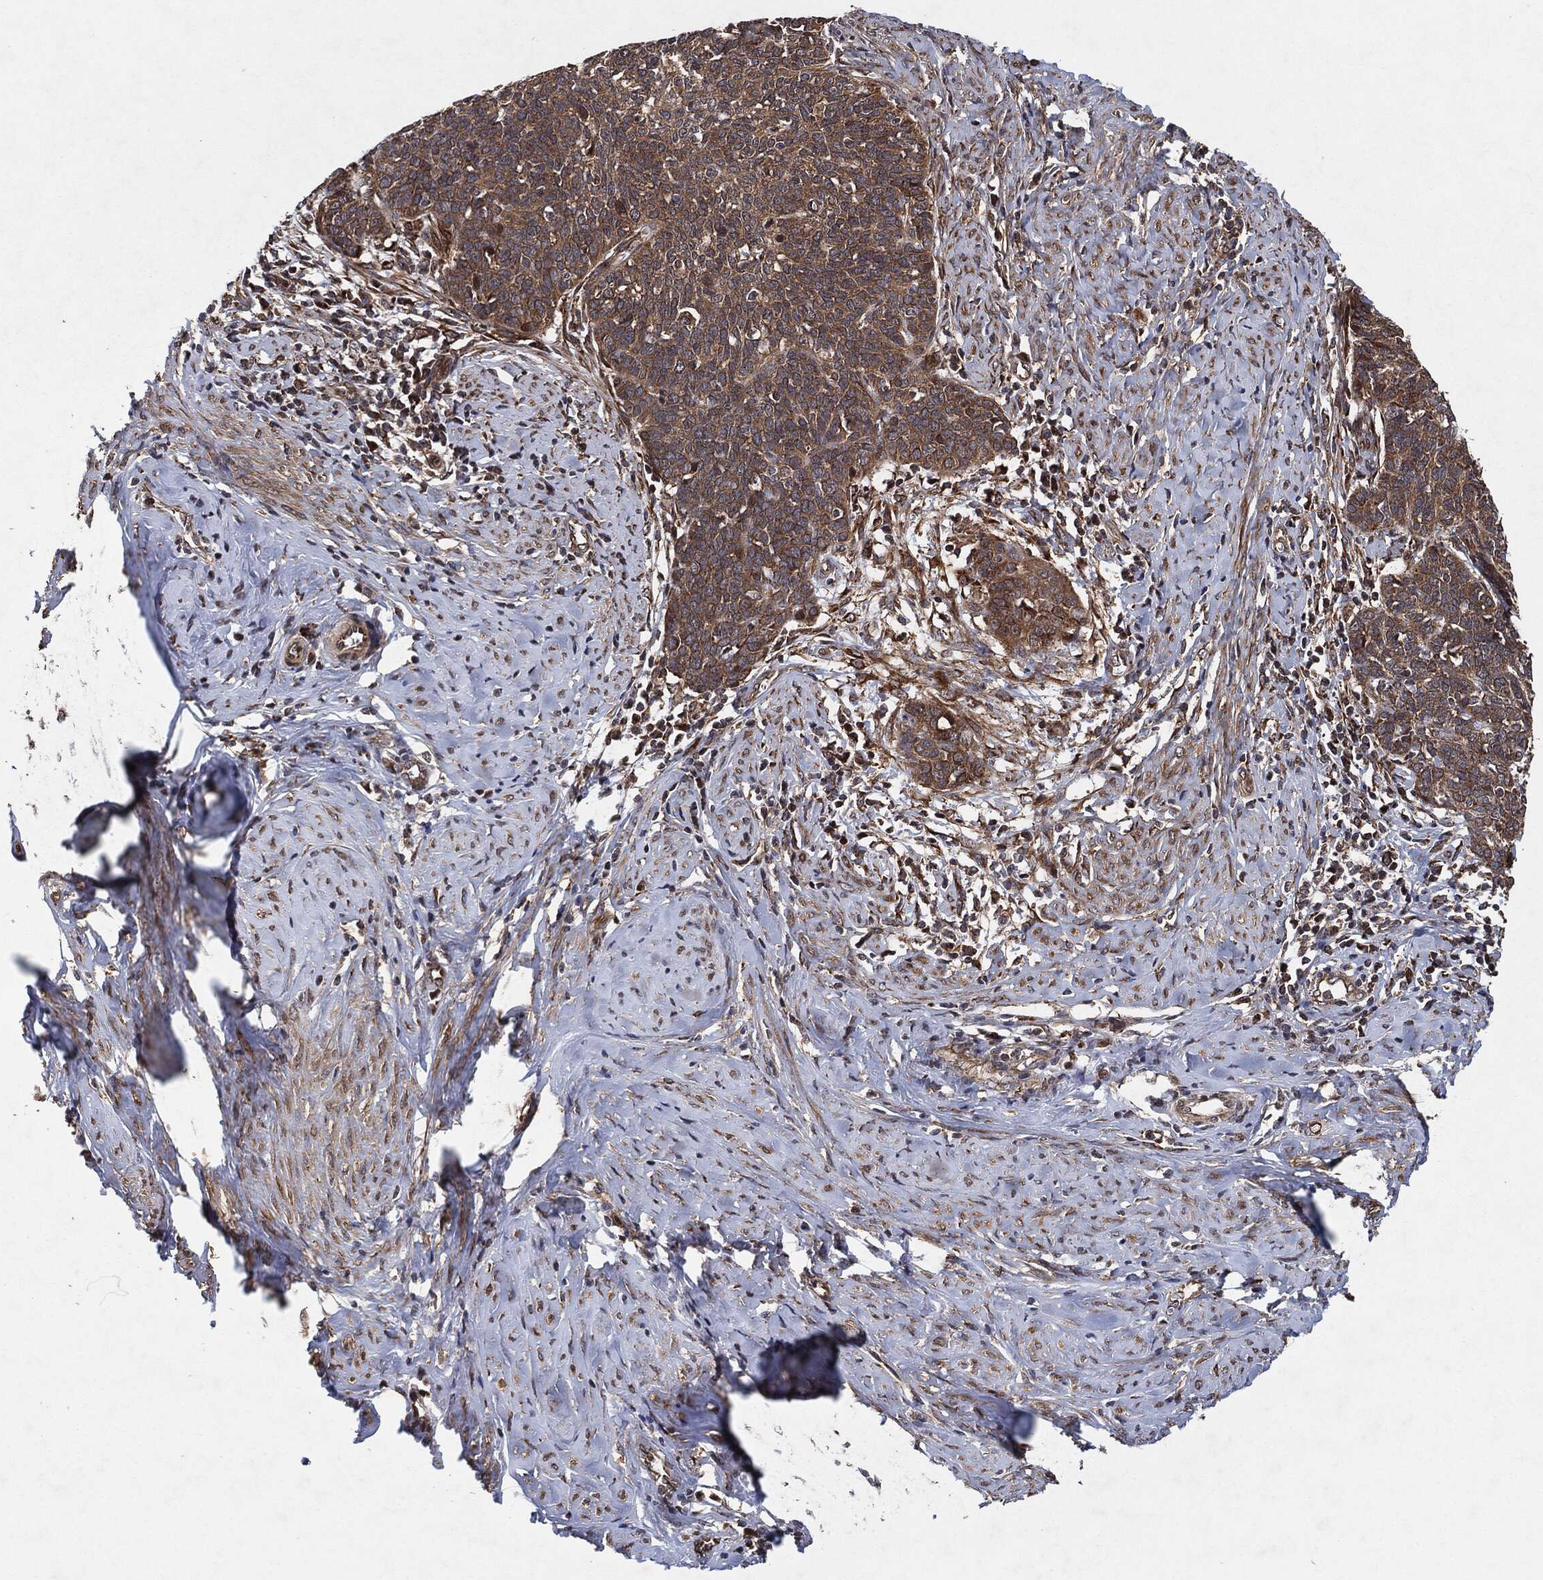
{"staining": {"intensity": "weak", "quantity": ">75%", "location": "cytoplasmic/membranous"}, "tissue": "cervical cancer", "cell_type": "Tumor cells", "image_type": "cancer", "snomed": [{"axis": "morphology", "description": "Normal tissue, NOS"}, {"axis": "morphology", "description": "Squamous cell carcinoma, NOS"}, {"axis": "topography", "description": "Cervix"}], "caption": "Weak cytoplasmic/membranous protein staining is appreciated in about >75% of tumor cells in squamous cell carcinoma (cervical).", "gene": "BCAR1", "patient": {"sex": "female", "age": 39}}